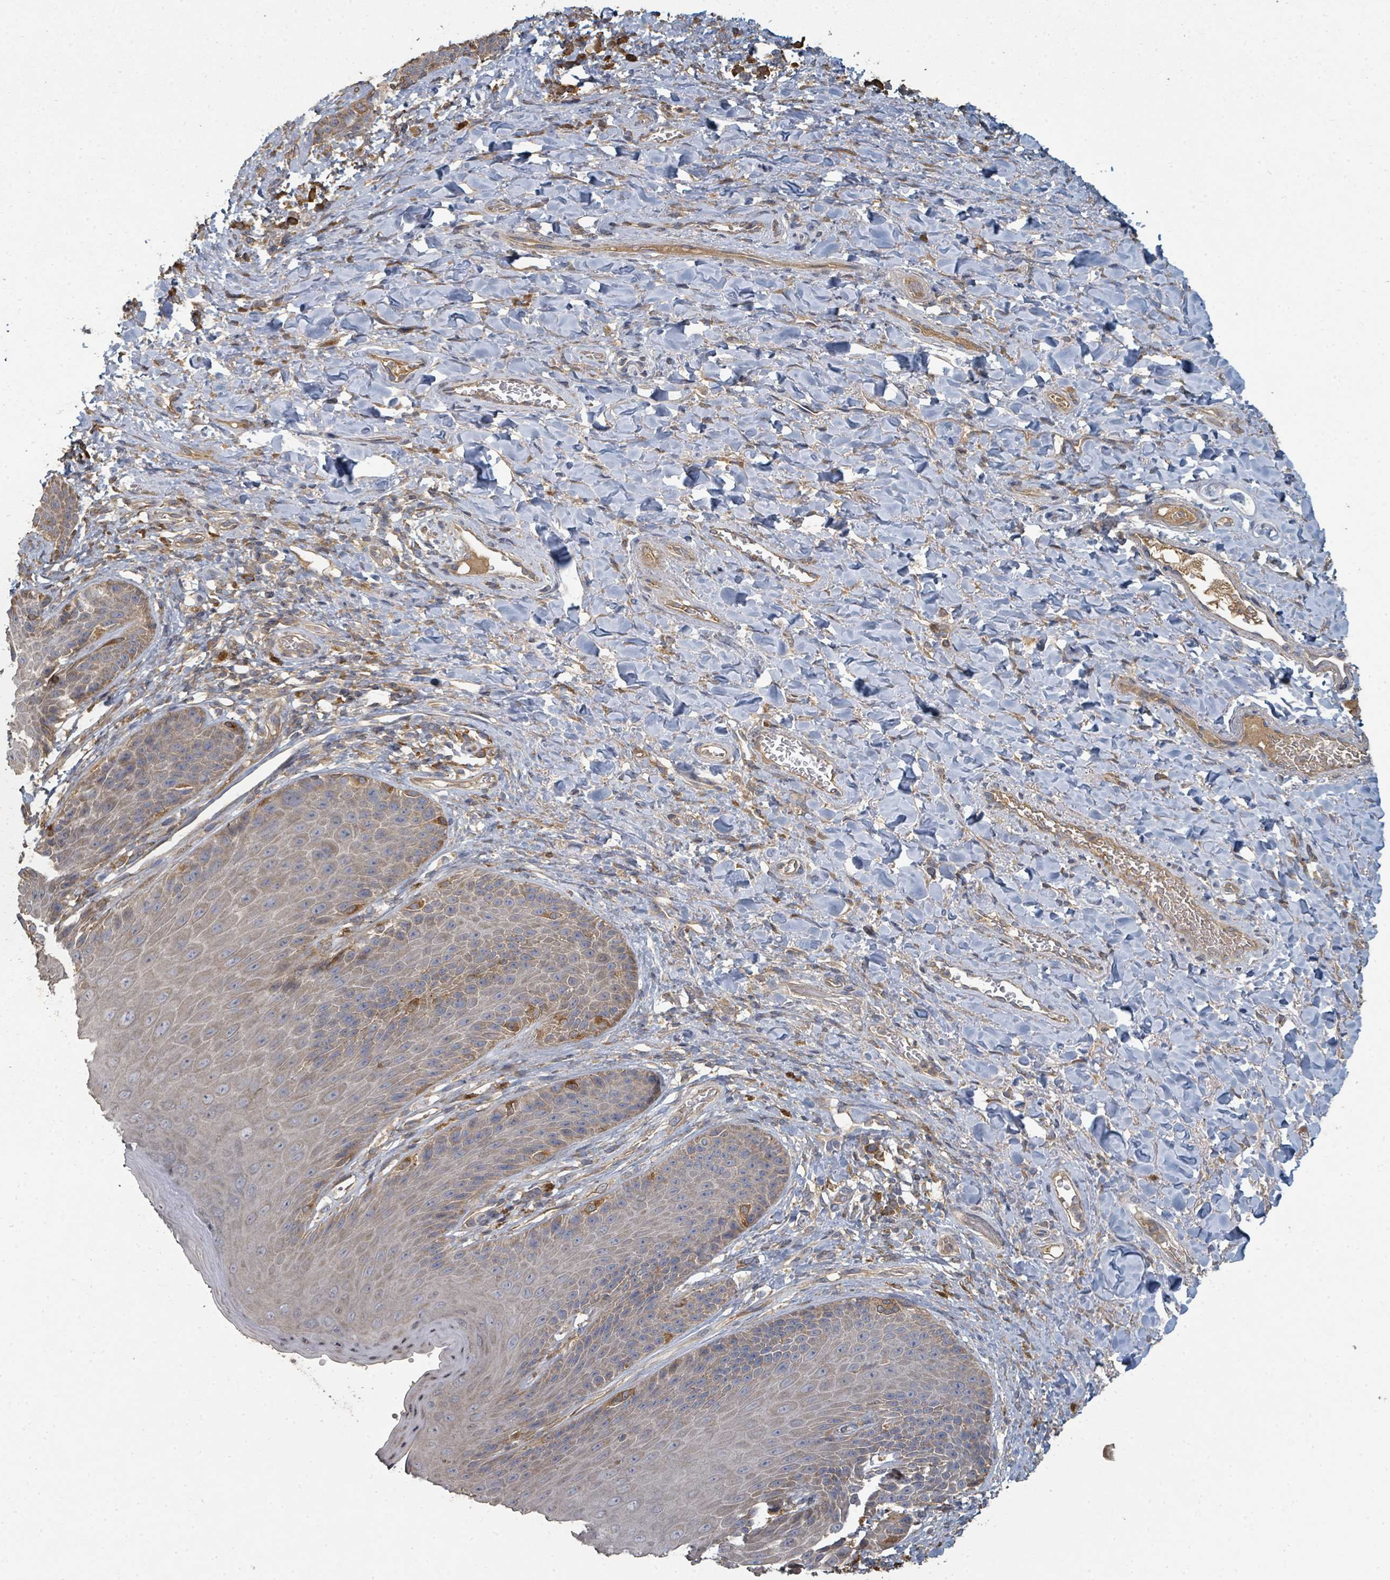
{"staining": {"intensity": "strong", "quantity": "<25%", "location": "cytoplasmic/membranous"}, "tissue": "skin", "cell_type": "Epidermal cells", "image_type": "normal", "snomed": [{"axis": "morphology", "description": "Normal tissue, NOS"}, {"axis": "topography", "description": "Anal"}], "caption": "Immunohistochemistry (IHC) of normal skin exhibits medium levels of strong cytoplasmic/membranous expression in about <25% of epidermal cells.", "gene": "WDFY1", "patient": {"sex": "female", "age": 89}}